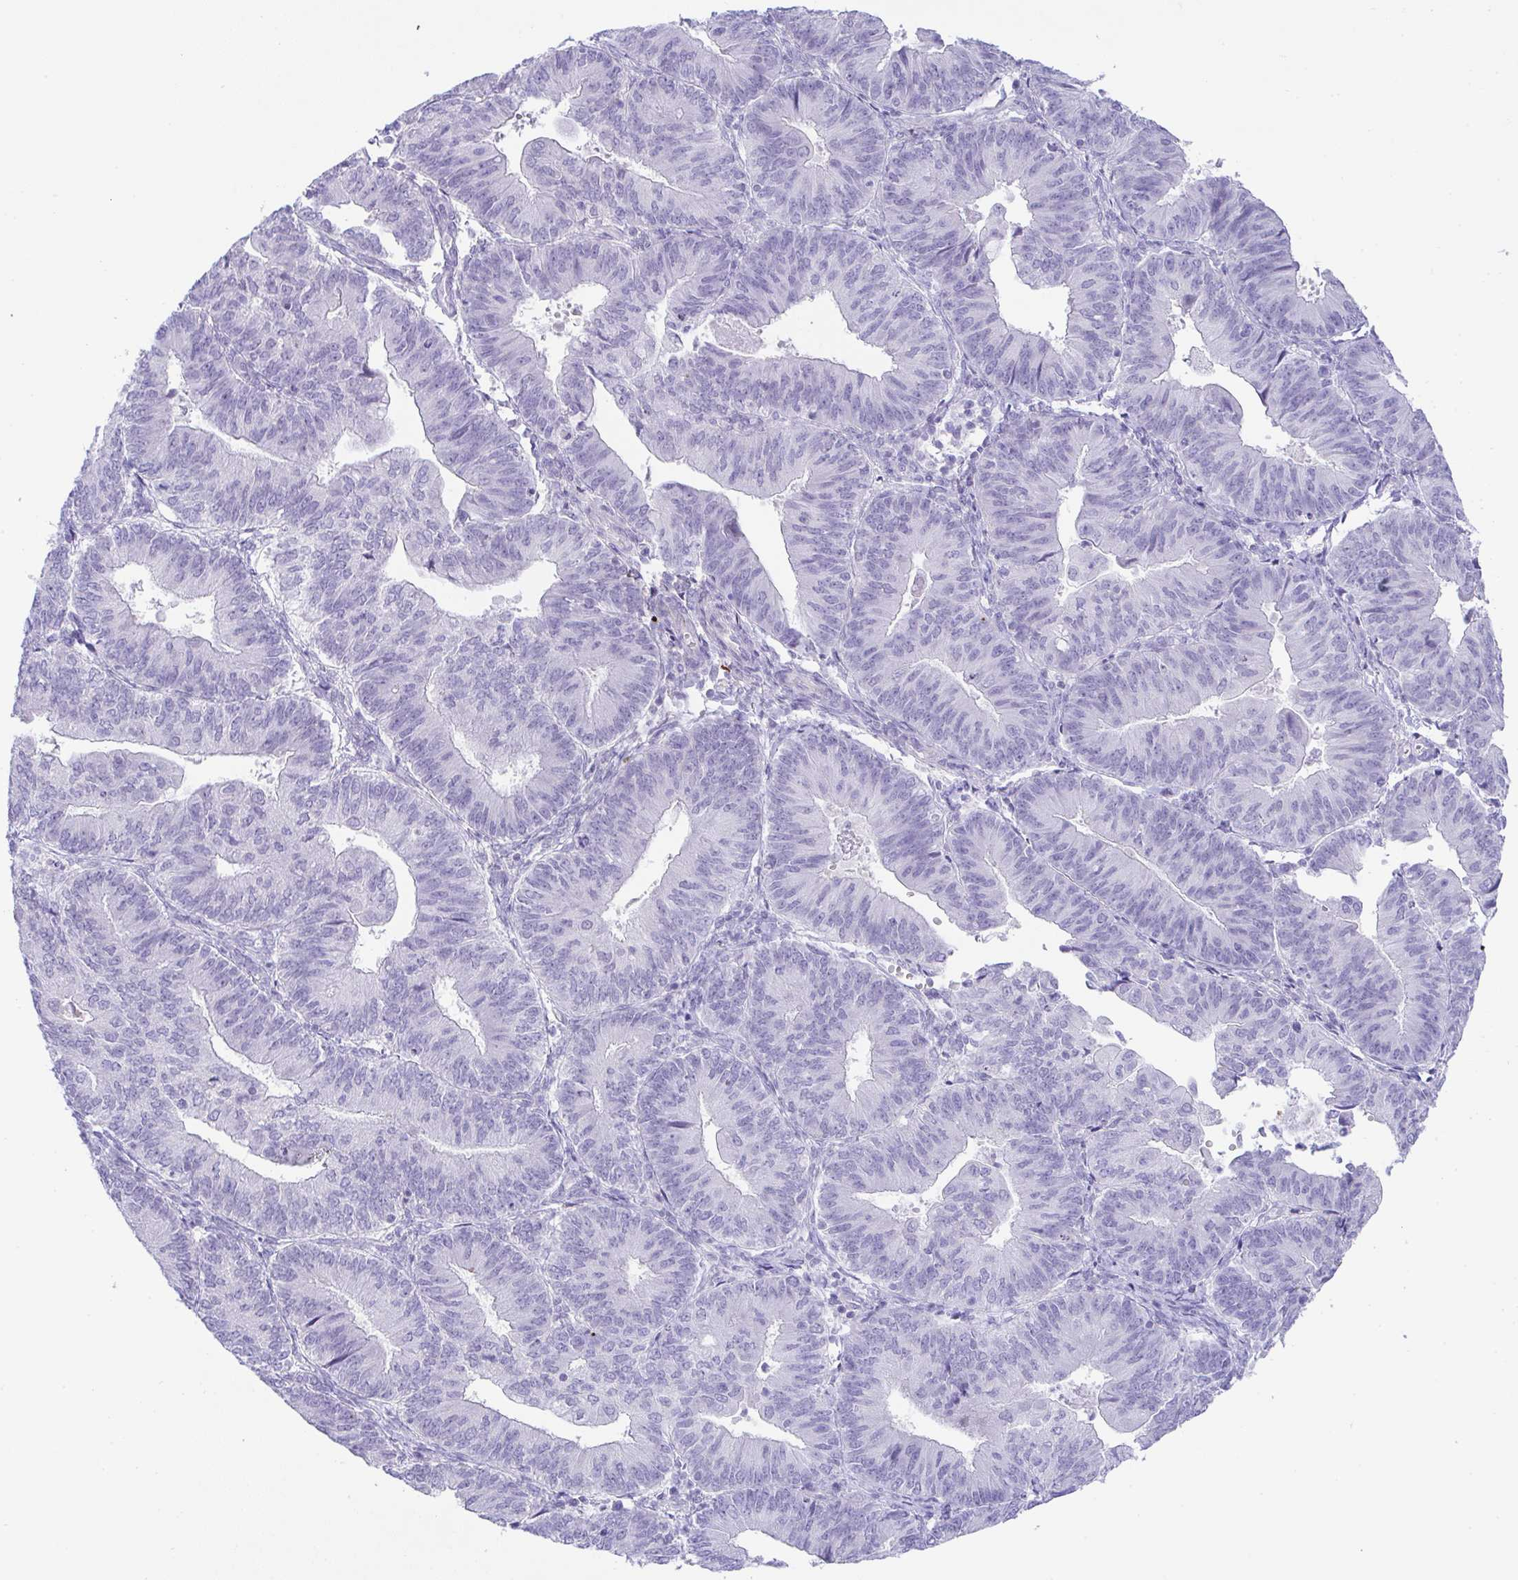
{"staining": {"intensity": "negative", "quantity": "none", "location": "none"}, "tissue": "endometrial cancer", "cell_type": "Tumor cells", "image_type": "cancer", "snomed": [{"axis": "morphology", "description": "Adenocarcinoma, NOS"}, {"axis": "topography", "description": "Endometrium"}], "caption": "A photomicrograph of human endometrial cancer is negative for staining in tumor cells.", "gene": "KMT2E", "patient": {"sex": "female", "age": 65}}